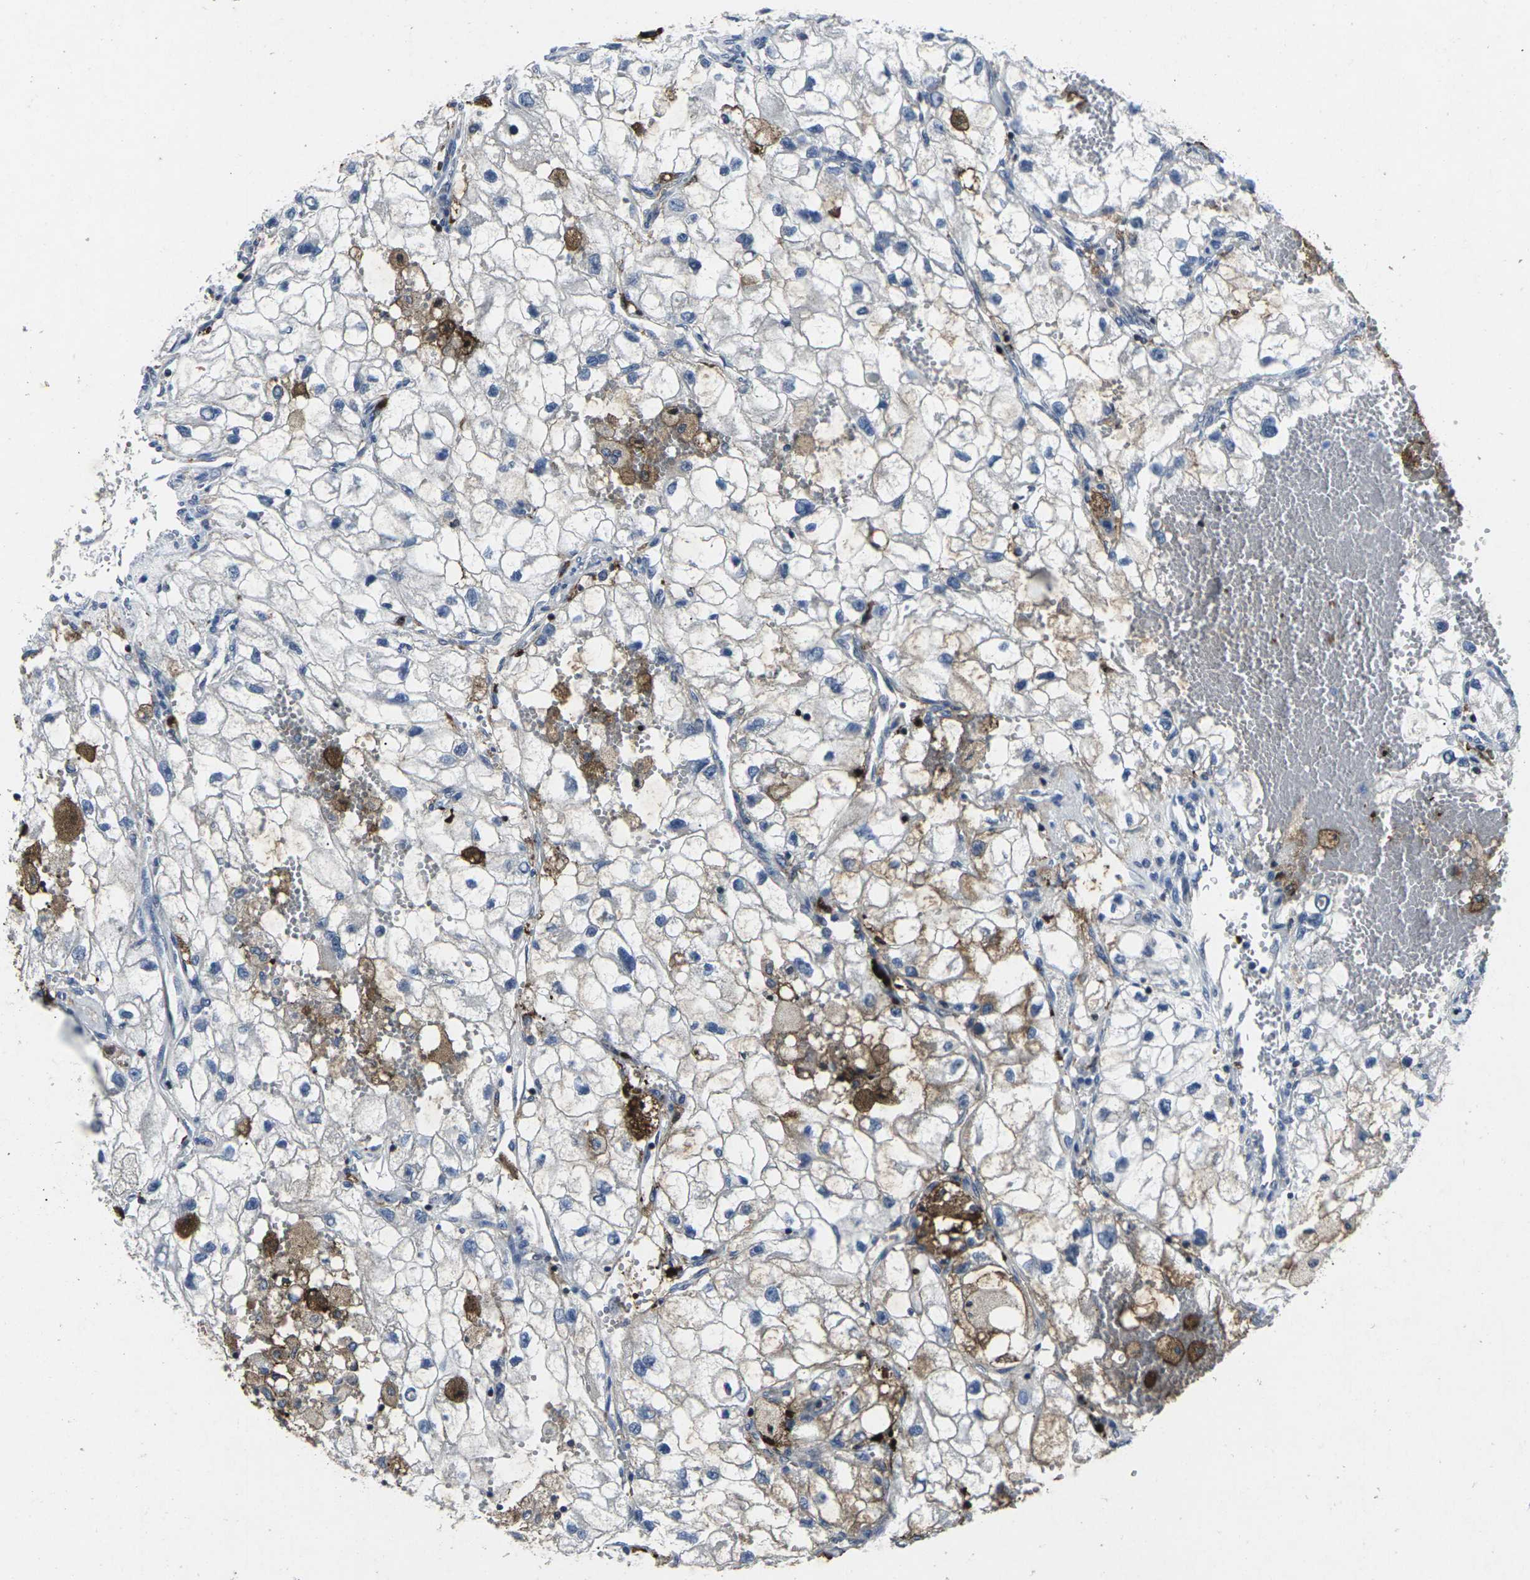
{"staining": {"intensity": "moderate", "quantity": "<25%", "location": "cytoplasmic/membranous"}, "tissue": "renal cancer", "cell_type": "Tumor cells", "image_type": "cancer", "snomed": [{"axis": "morphology", "description": "Adenocarcinoma, NOS"}, {"axis": "topography", "description": "Kidney"}], "caption": "Human renal cancer (adenocarcinoma) stained with a brown dye demonstrates moderate cytoplasmic/membranous positive staining in approximately <25% of tumor cells.", "gene": "STAT4", "patient": {"sex": "female", "age": 70}}